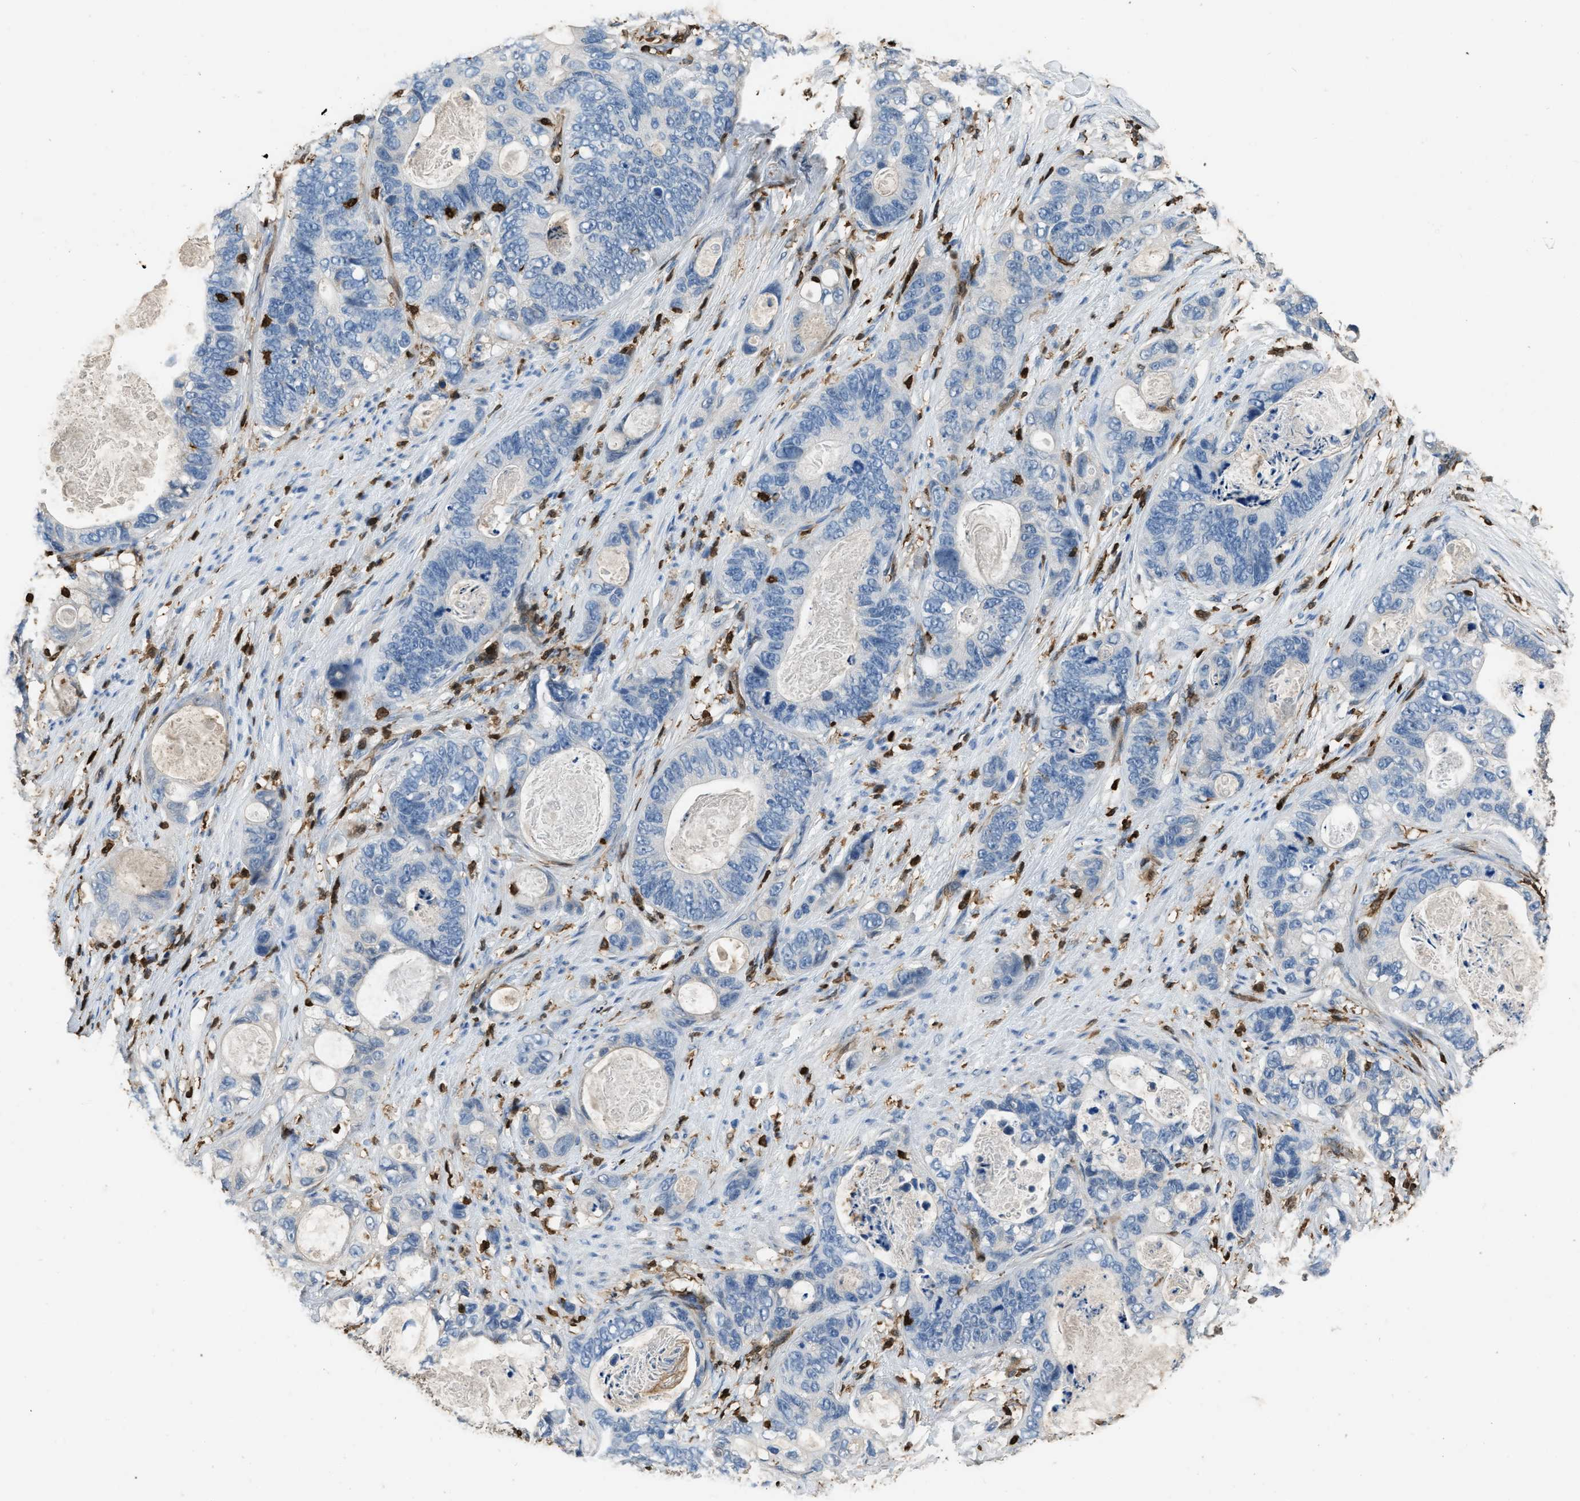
{"staining": {"intensity": "negative", "quantity": "none", "location": "none"}, "tissue": "stomach cancer", "cell_type": "Tumor cells", "image_type": "cancer", "snomed": [{"axis": "morphology", "description": "Normal tissue, NOS"}, {"axis": "morphology", "description": "Adenocarcinoma, NOS"}, {"axis": "topography", "description": "Stomach"}], "caption": "Photomicrograph shows no protein expression in tumor cells of adenocarcinoma (stomach) tissue.", "gene": "ARHGDIB", "patient": {"sex": "female", "age": 89}}